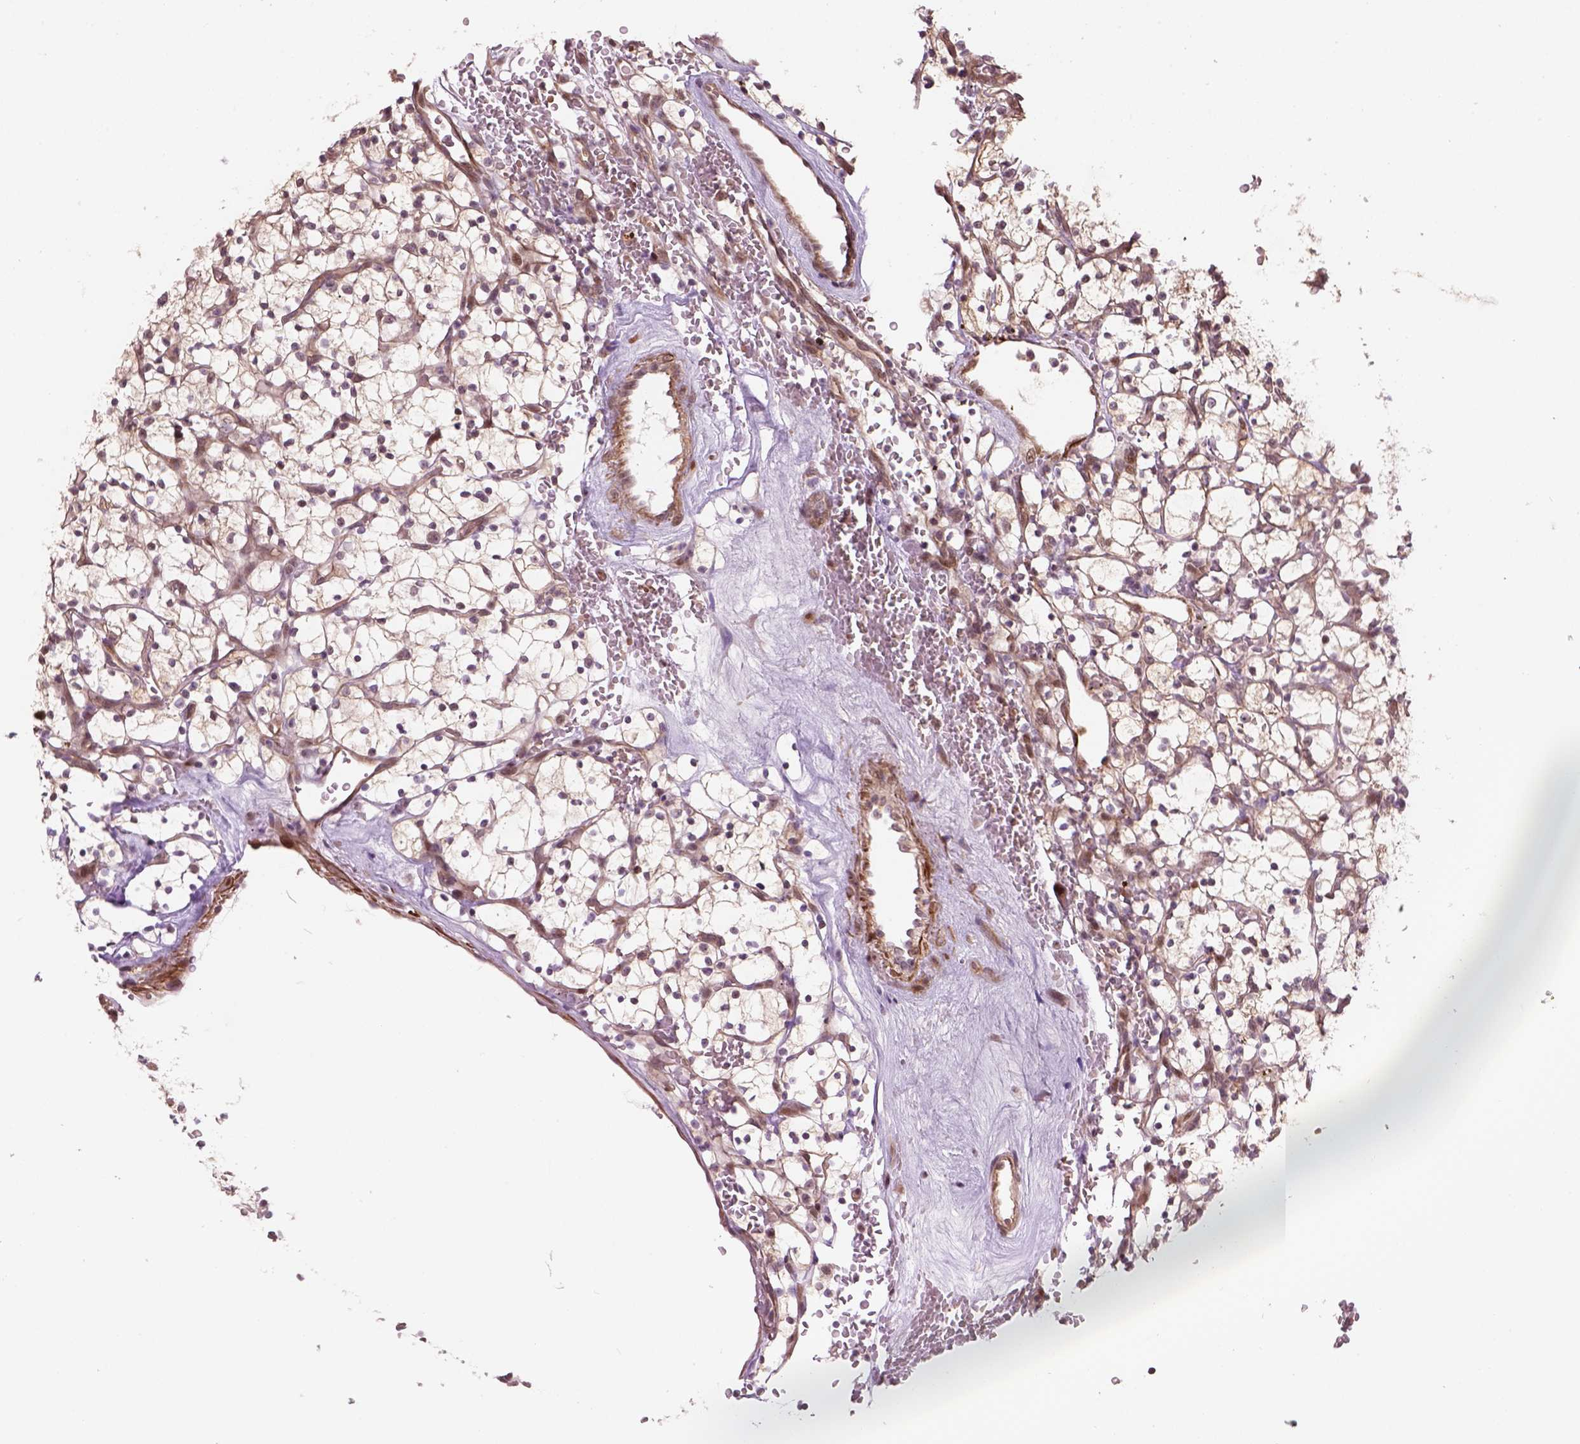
{"staining": {"intensity": "weak", "quantity": "25%-75%", "location": "cytoplasmic/membranous,nuclear"}, "tissue": "renal cancer", "cell_type": "Tumor cells", "image_type": "cancer", "snomed": [{"axis": "morphology", "description": "Adenocarcinoma, NOS"}, {"axis": "topography", "description": "Kidney"}], "caption": "Adenocarcinoma (renal) was stained to show a protein in brown. There is low levels of weak cytoplasmic/membranous and nuclear staining in about 25%-75% of tumor cells.", "gene": "PSMD11", "patient": {"sex": "female", "age": 64}}